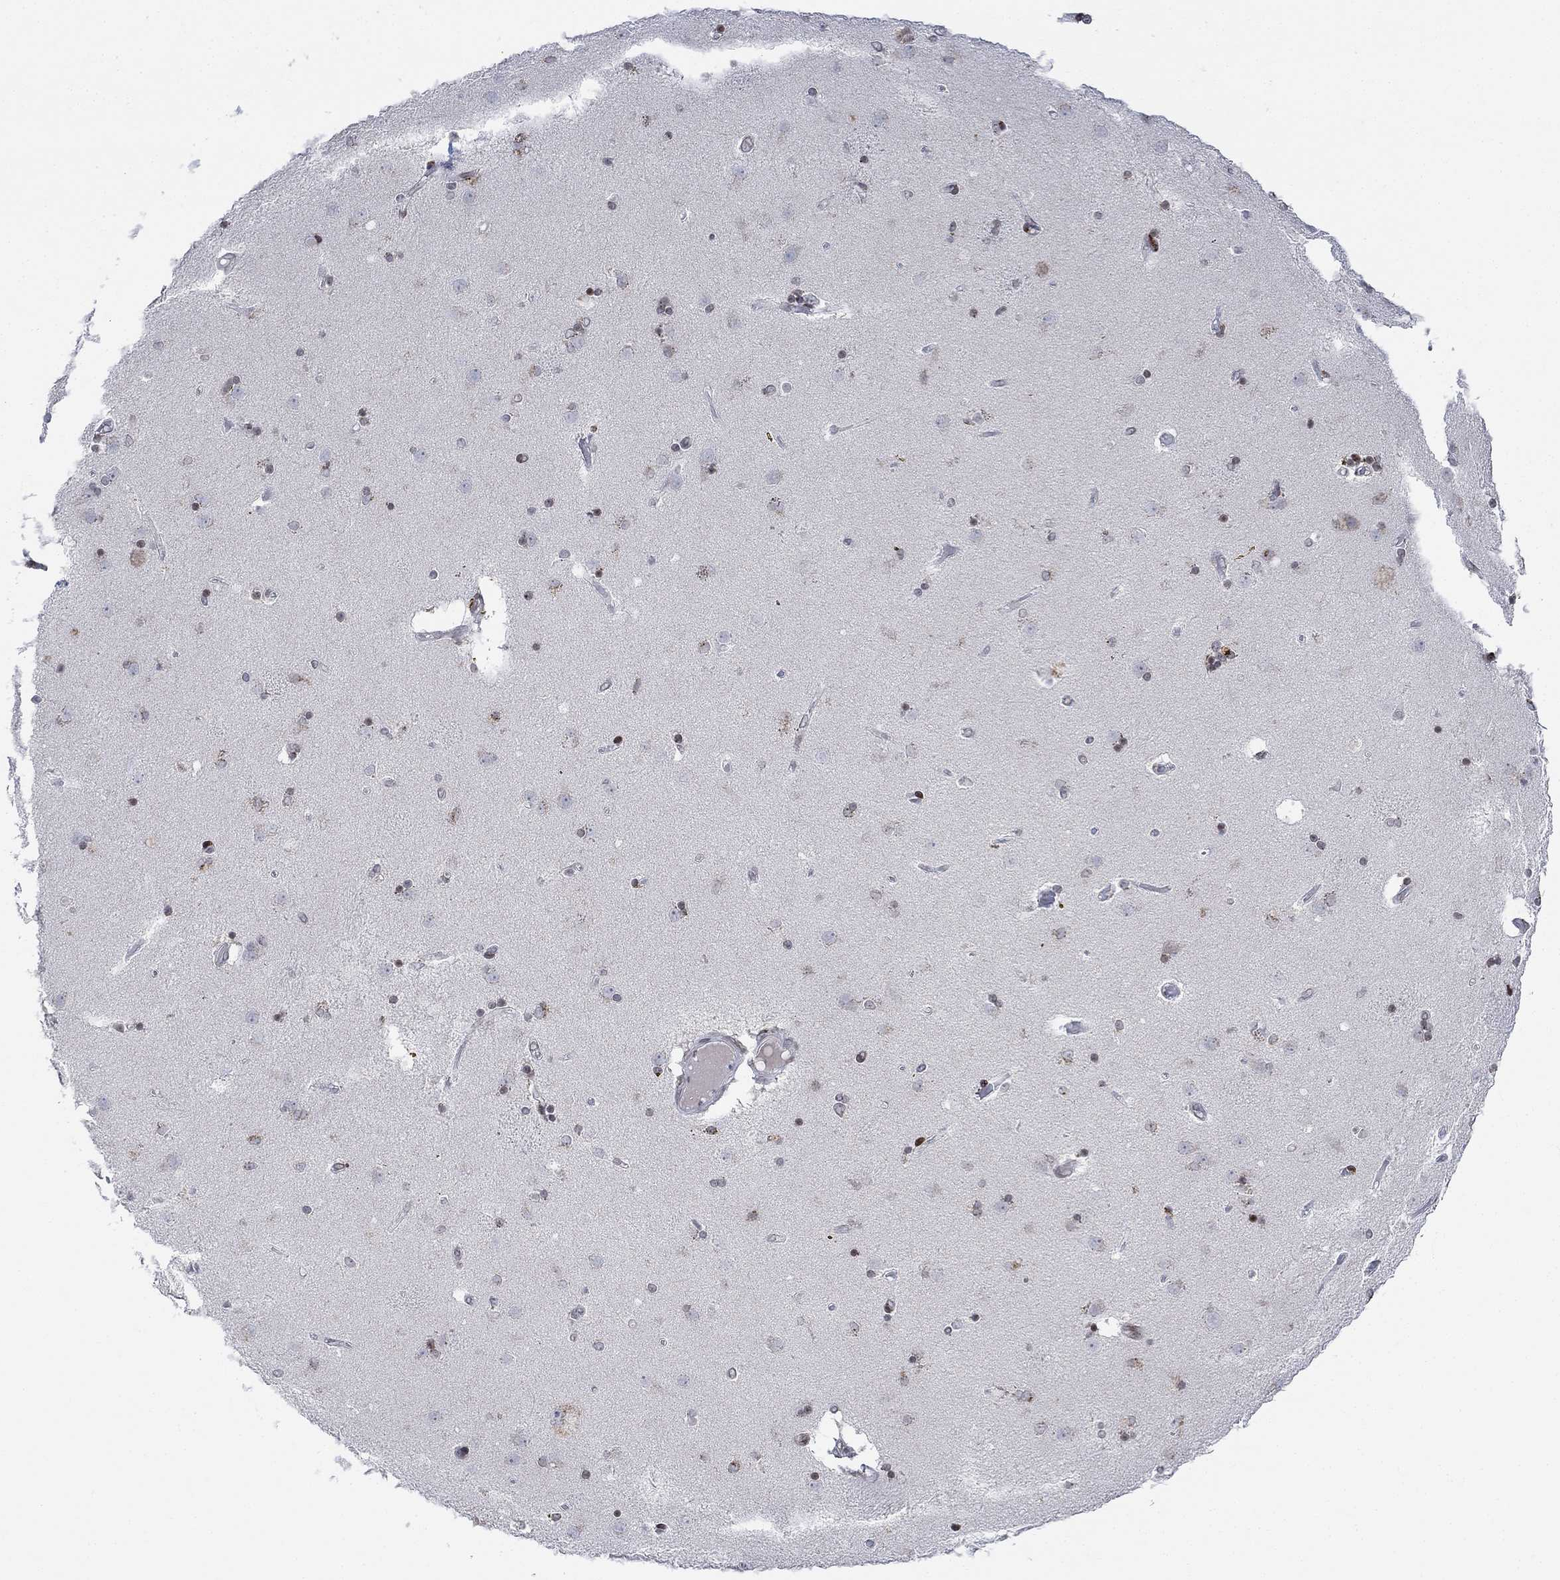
{"staining": {"intensity": "moderate", "quantity": "<25%", "location": "nuclear"}, "tissue": "caudate", "cell_type": "Glial cells", "image_type": "normal", "snomed": [{"axis": "morphology", "description": "Normal tissue, NOS"}, {"axis": "topography", "description": "Lateral ventricle wall"}], "caption": "A low amount of moderate nuclear positivity is identified in approximately <25% of glial cells in unremarkable caudate. The protein of interest is stained brown, and the nuclei are stained in blue (DAB IHC with brightfield microscopy, high magnification).", "gene": "ABHD14A", "patient": {"sex": "male", "age": 54}}